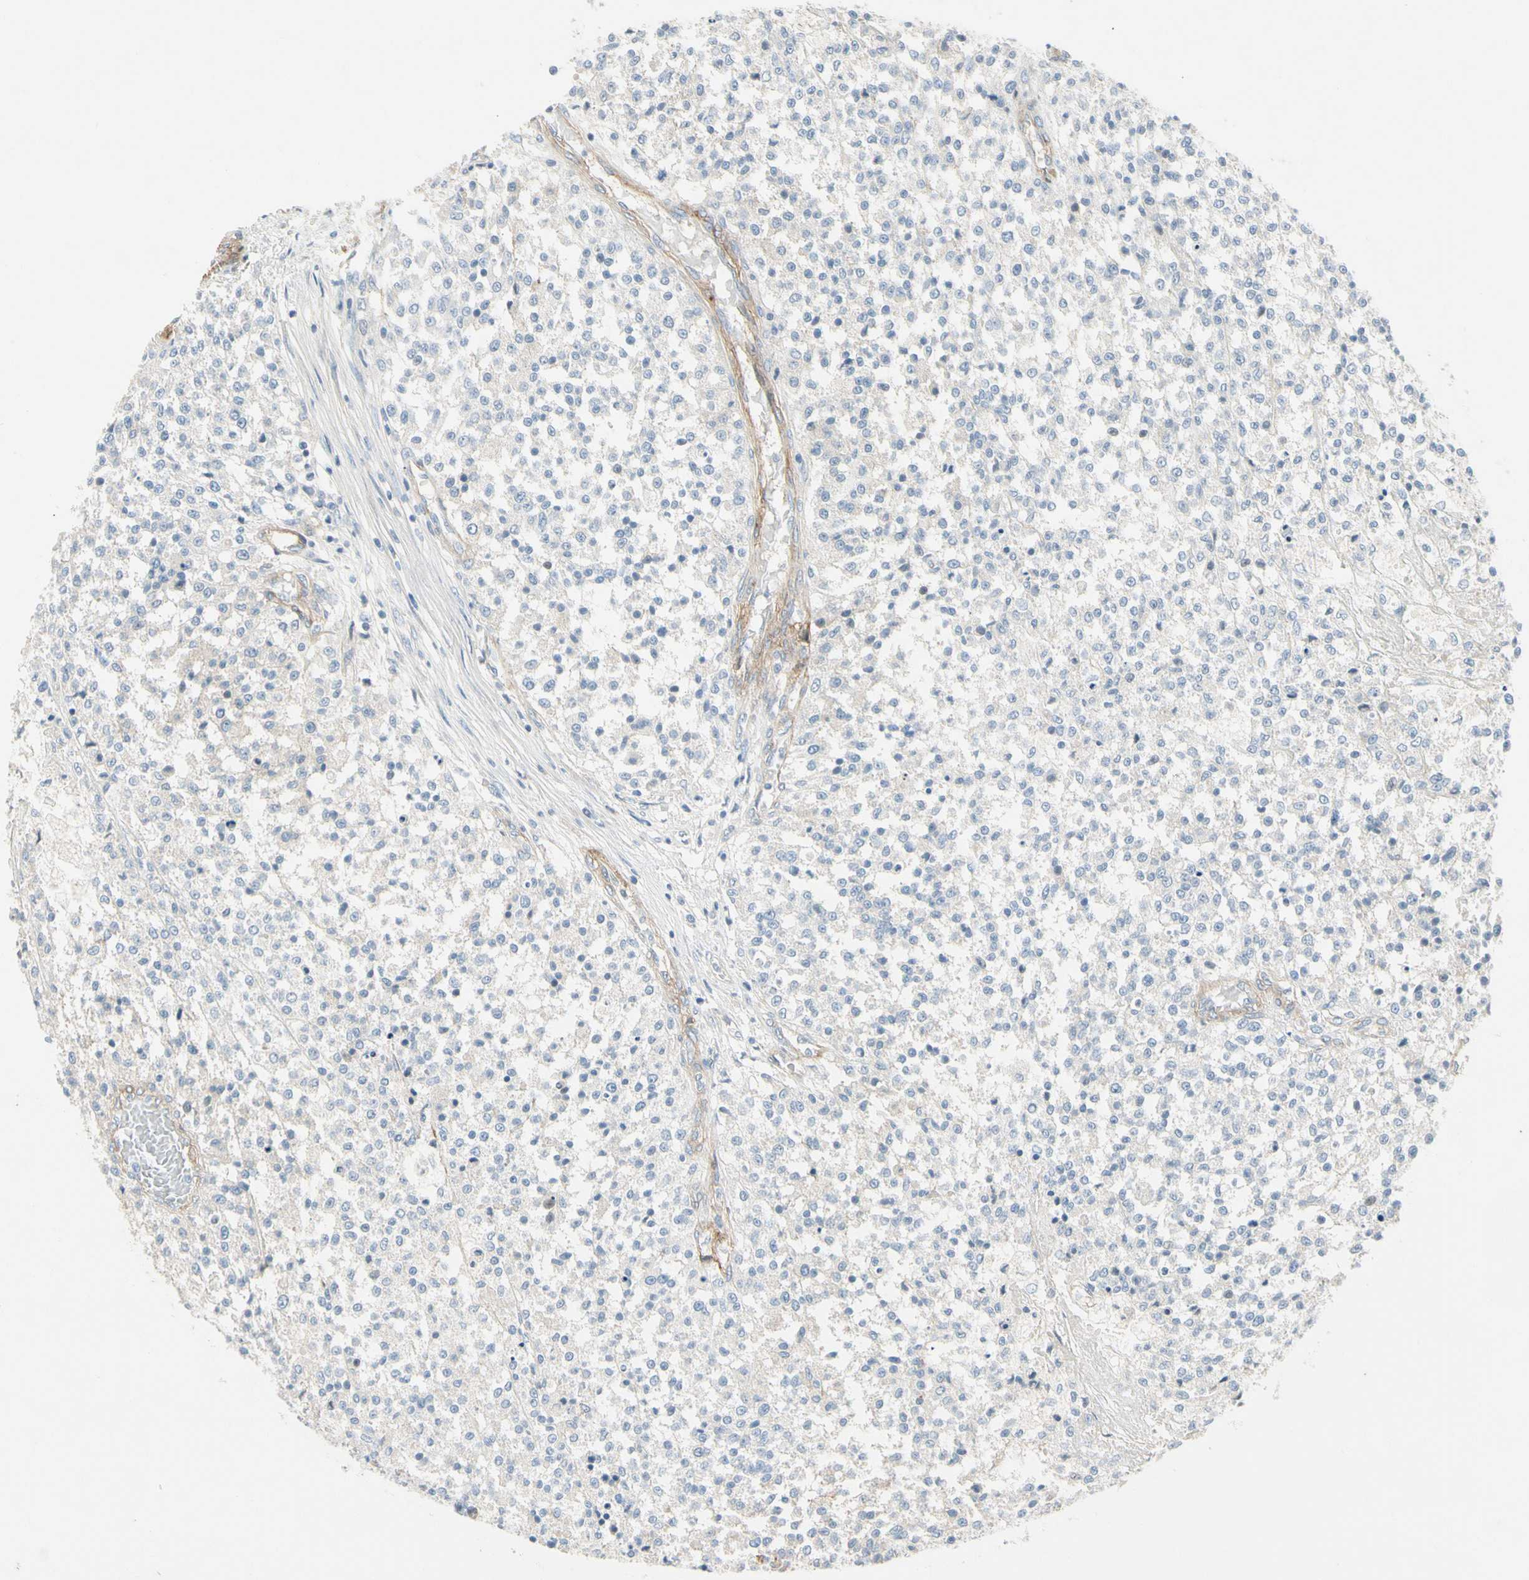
{"staining": {"intensity": "negative", "quantity": "none", "location": "none"}, "tissue": "testis cancer", "cell_type": "Tumor cells", "image_type": "cancer", "snomed": [{"axis": "morphology", "description": "Seminoma, NOS"}, {"axis": "topography", "description": "Testis"}], "caption": "Immunohistochemistry (IHC) of human seminoma (testis) displays no expression in tumor cells. (DAB immunohistochemistry, high magnification).", "gene": "ITGA3", "patient": {"sex": "male", "age": 59}}